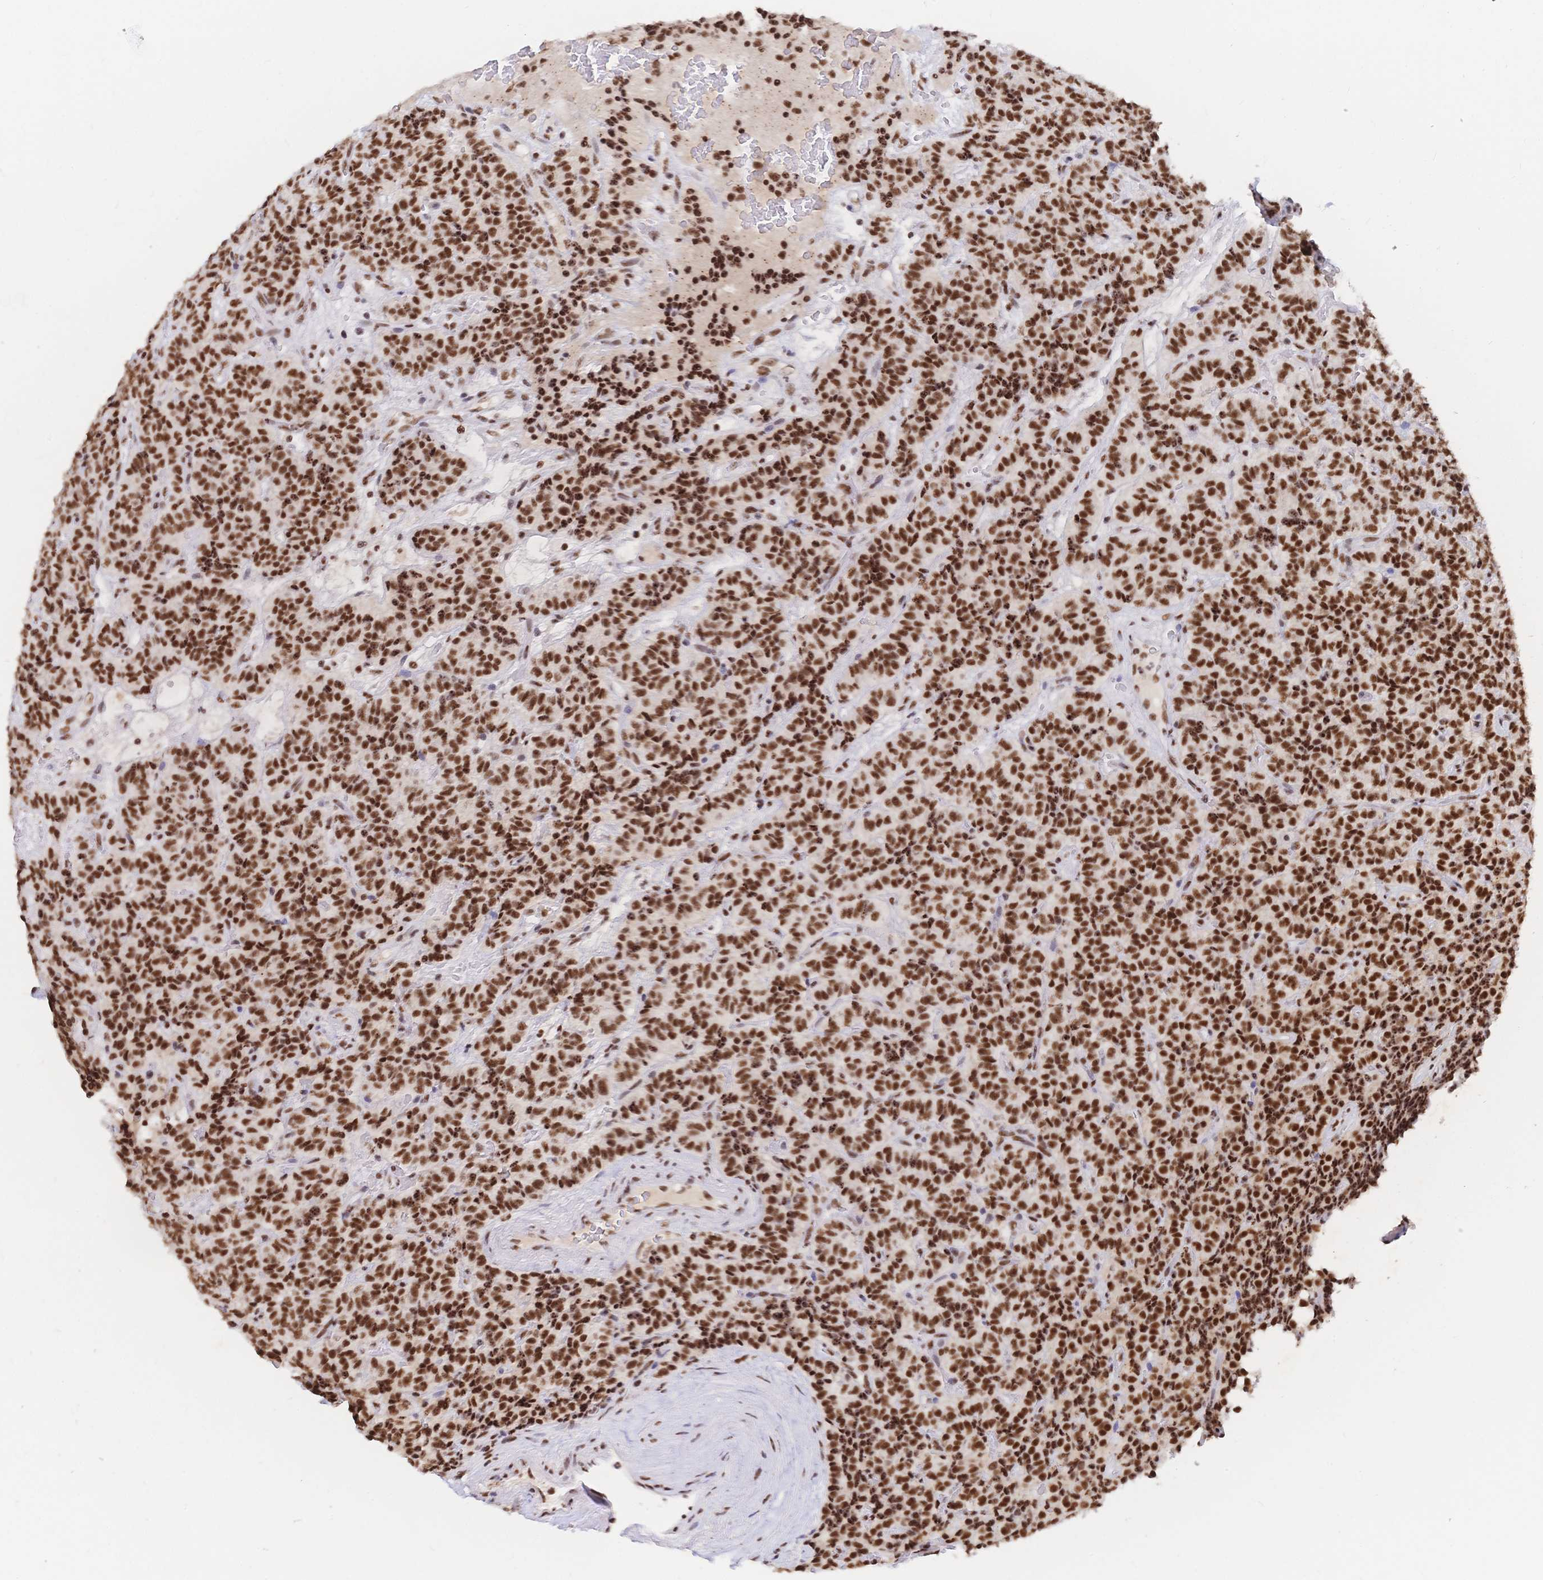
{"staining": {"intensity": "strong", "quantity": ">75%", "location": "nuclear"}, "tissue": "carcinoid", "cell_type": "Tumor cells", "image_type": "cancer", "snomed": [{"axis": "morphology", "description": "Carcinoid, malignant, NOS"}, {"axis": "topography", "description": "Pancreas"}], "caption": "Immunohistochemical staining of malignant carcinoid exhibits strong nuclear protein expression in approximately >75% of tumor cells.", "gene": "SRSF1", "patient": {"sex": "male", "age": 36}}